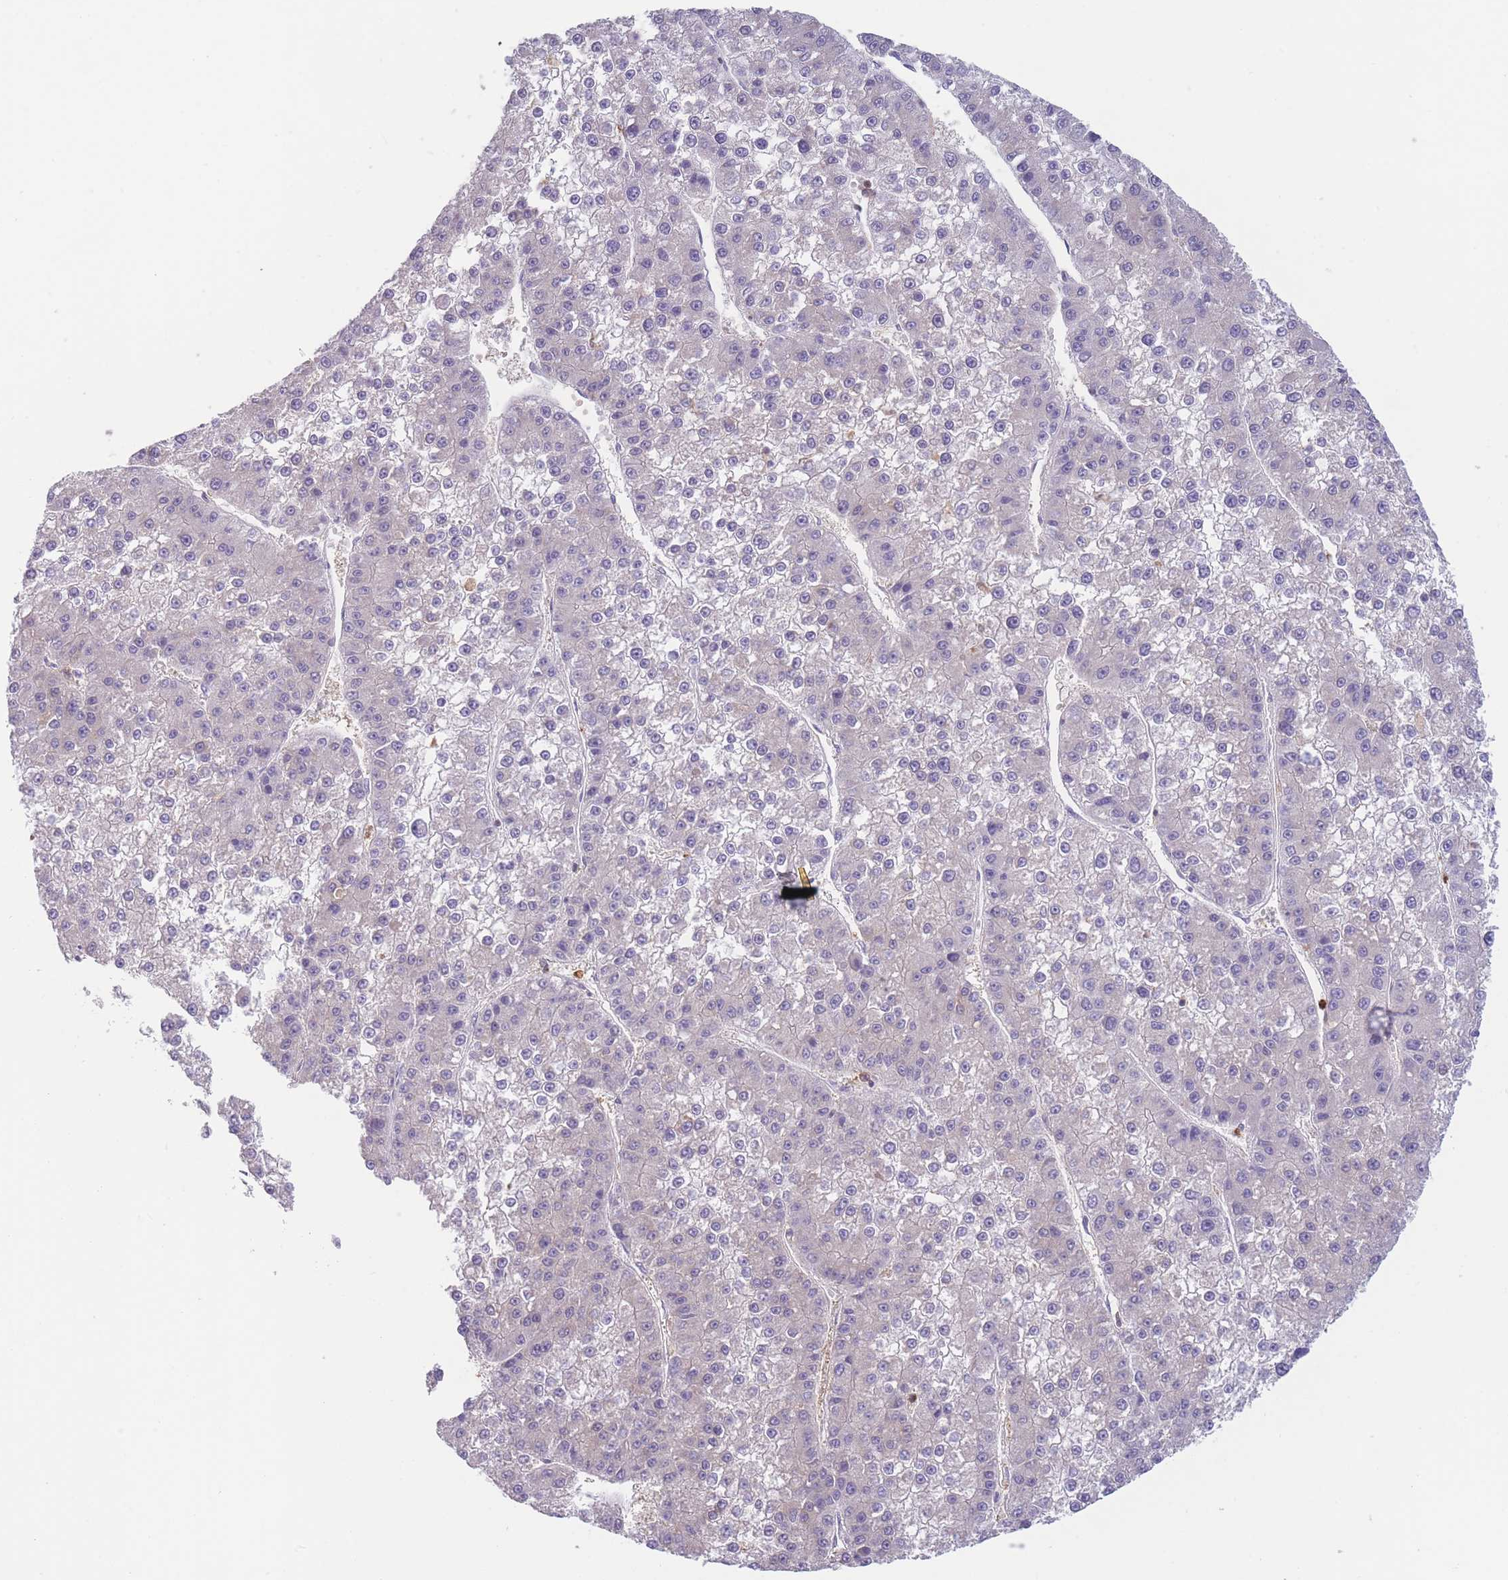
{"staining": {"intensity": "negative", "quantity": "none", "location": "none"}, "tissue": "liver cancer", "cell_type": "Tumor cells", "image_type": "cancer", "snomed": [{"axis": "morphology", "description": "Carcinoma, Hepatocellular, NOS"}, {"axis": "topography", "description": "Liver"}], "caption": "High magnification brightfield microscopy of hepatocellular carcinoma (liver) stained with DAB (3,3'-diaminobenzidine) (brown) and counterstained with hematoxylin (blue): tumor cells show no significant staining.", "gene": "ST3GAL4", "patient": {"sex": "female", "age": 73}}